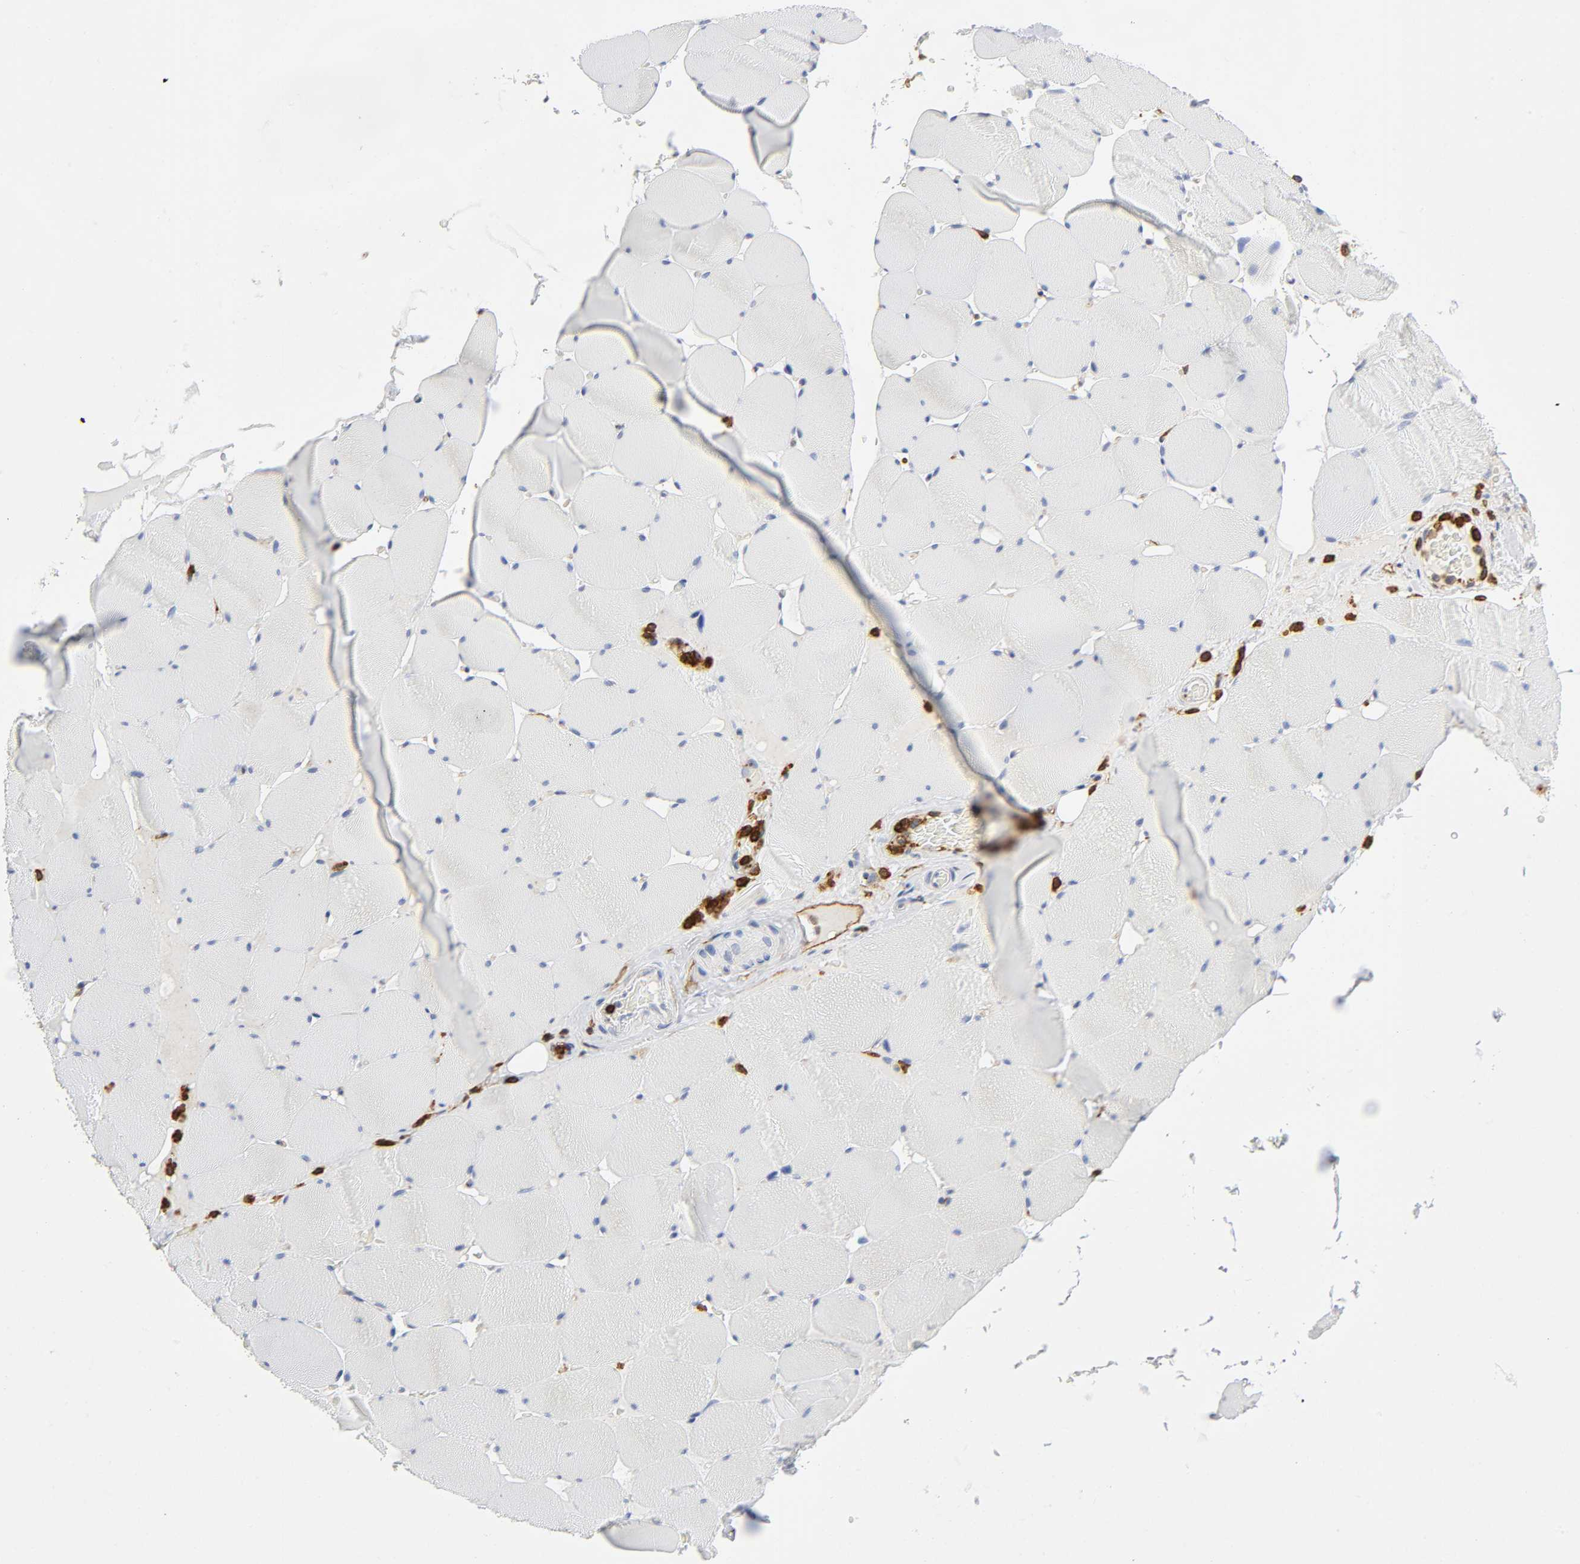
{"staining": {"intensity": "negative", "quantity": "none", "location": "none"}, "tissue": "skeletal muscle", "cell_type": "Myocytes", "image_type": "normal", "snomed": [{"axis": "morphology", "description": "Normal tissue, NOS"}, {"axis": "topography", "description": "Skeletal muscle"}], "caption": "Image shows no protein expression in myocytes of benign skeletal muscle.", "gene": "LYN", "patient": {"sex": "male", "age": 62}}